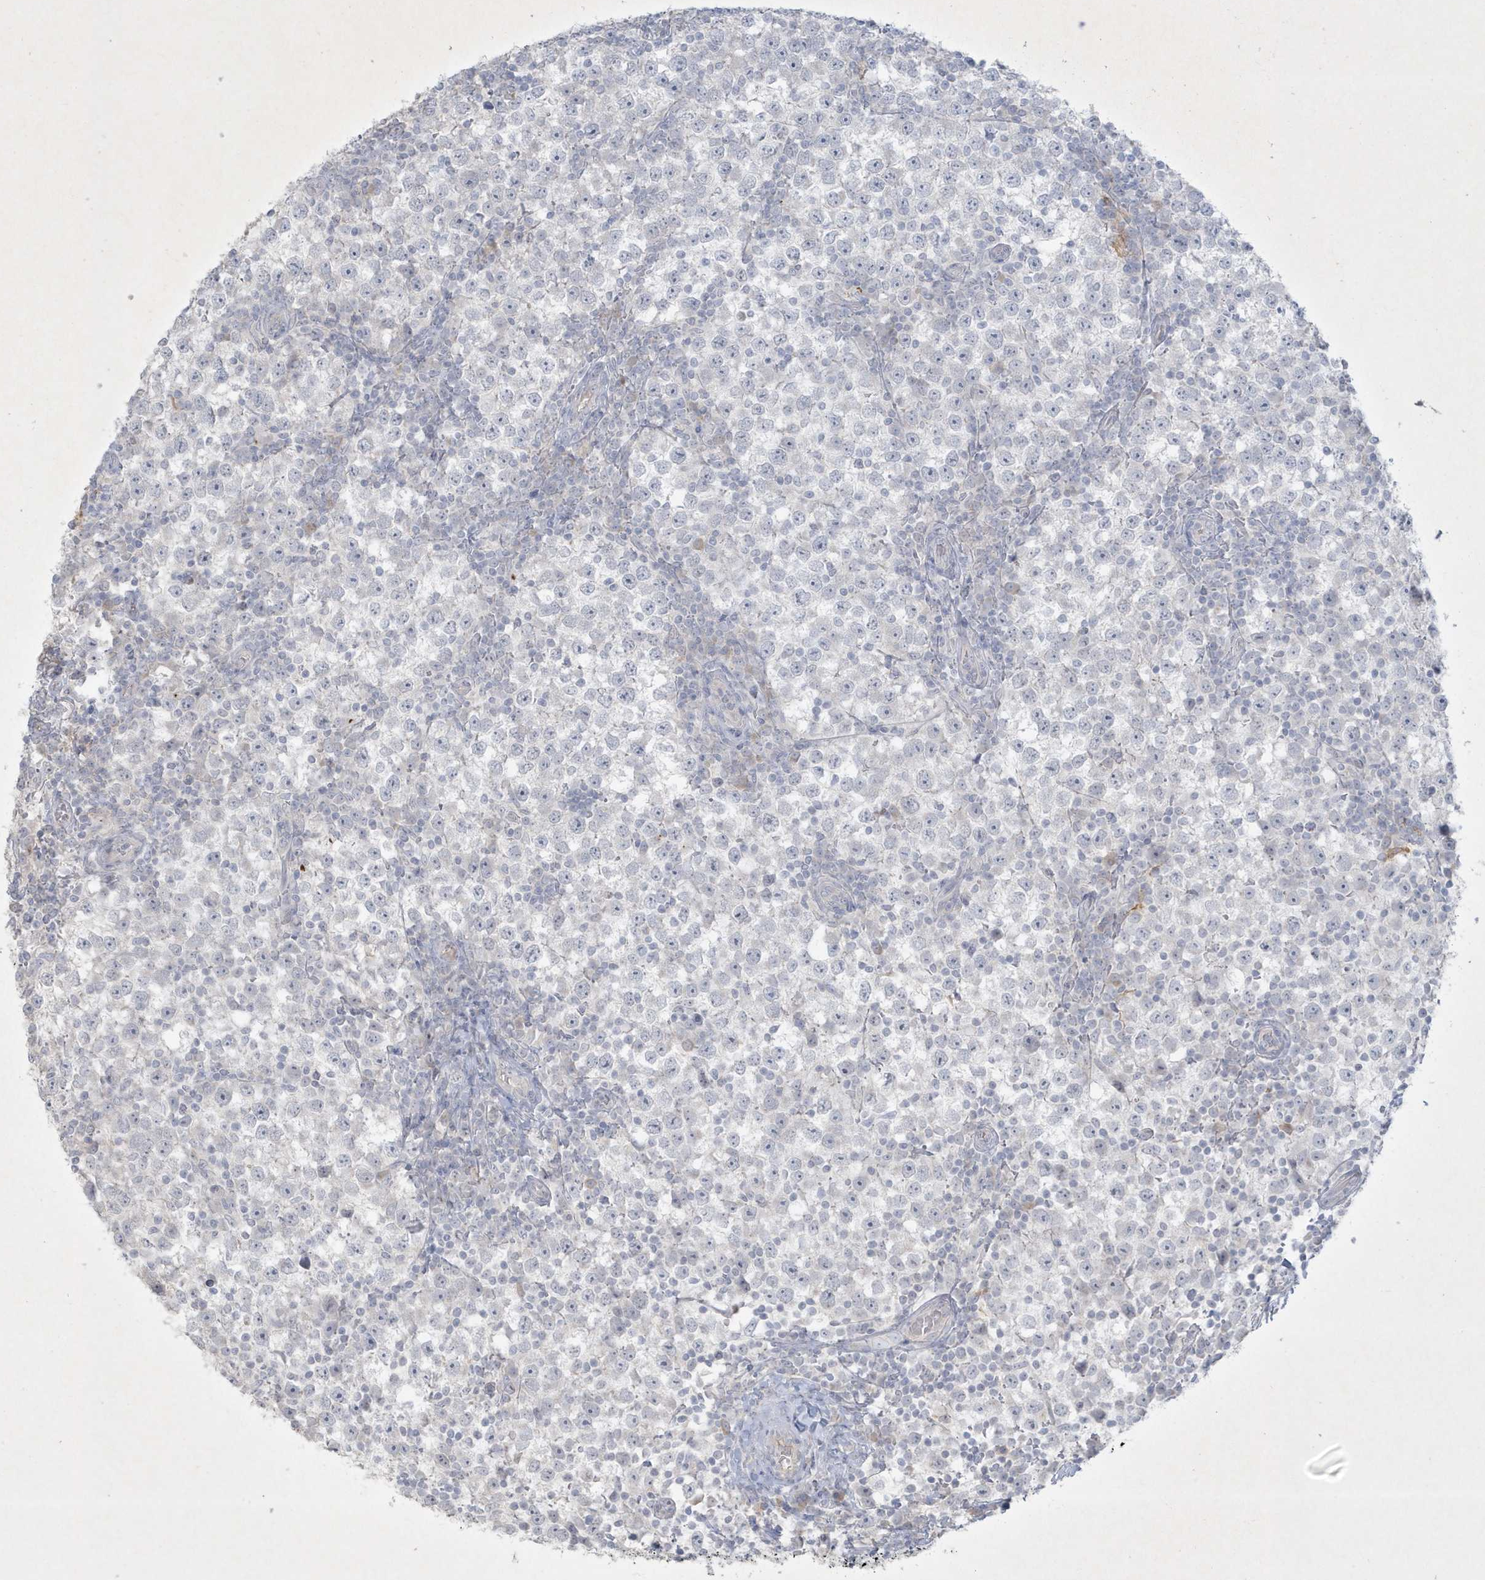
{"staining": {"intensity": "negative", "quantity": "none", "location": "none"}, "tissue": "testis cancer", "cell_type": "Tumor cells", "image_type": "cancer", "snomed": [{"axis": "morphology", "description": "Seminoma, NOS"}, {"axis": "topography", "description": "Testis"}], "caption": "A micrograph of human seminoma (testis) is negative for staining in tumor cells.", "gene": "CCDC24", "patient": {"sex": "male", "age": 65}}